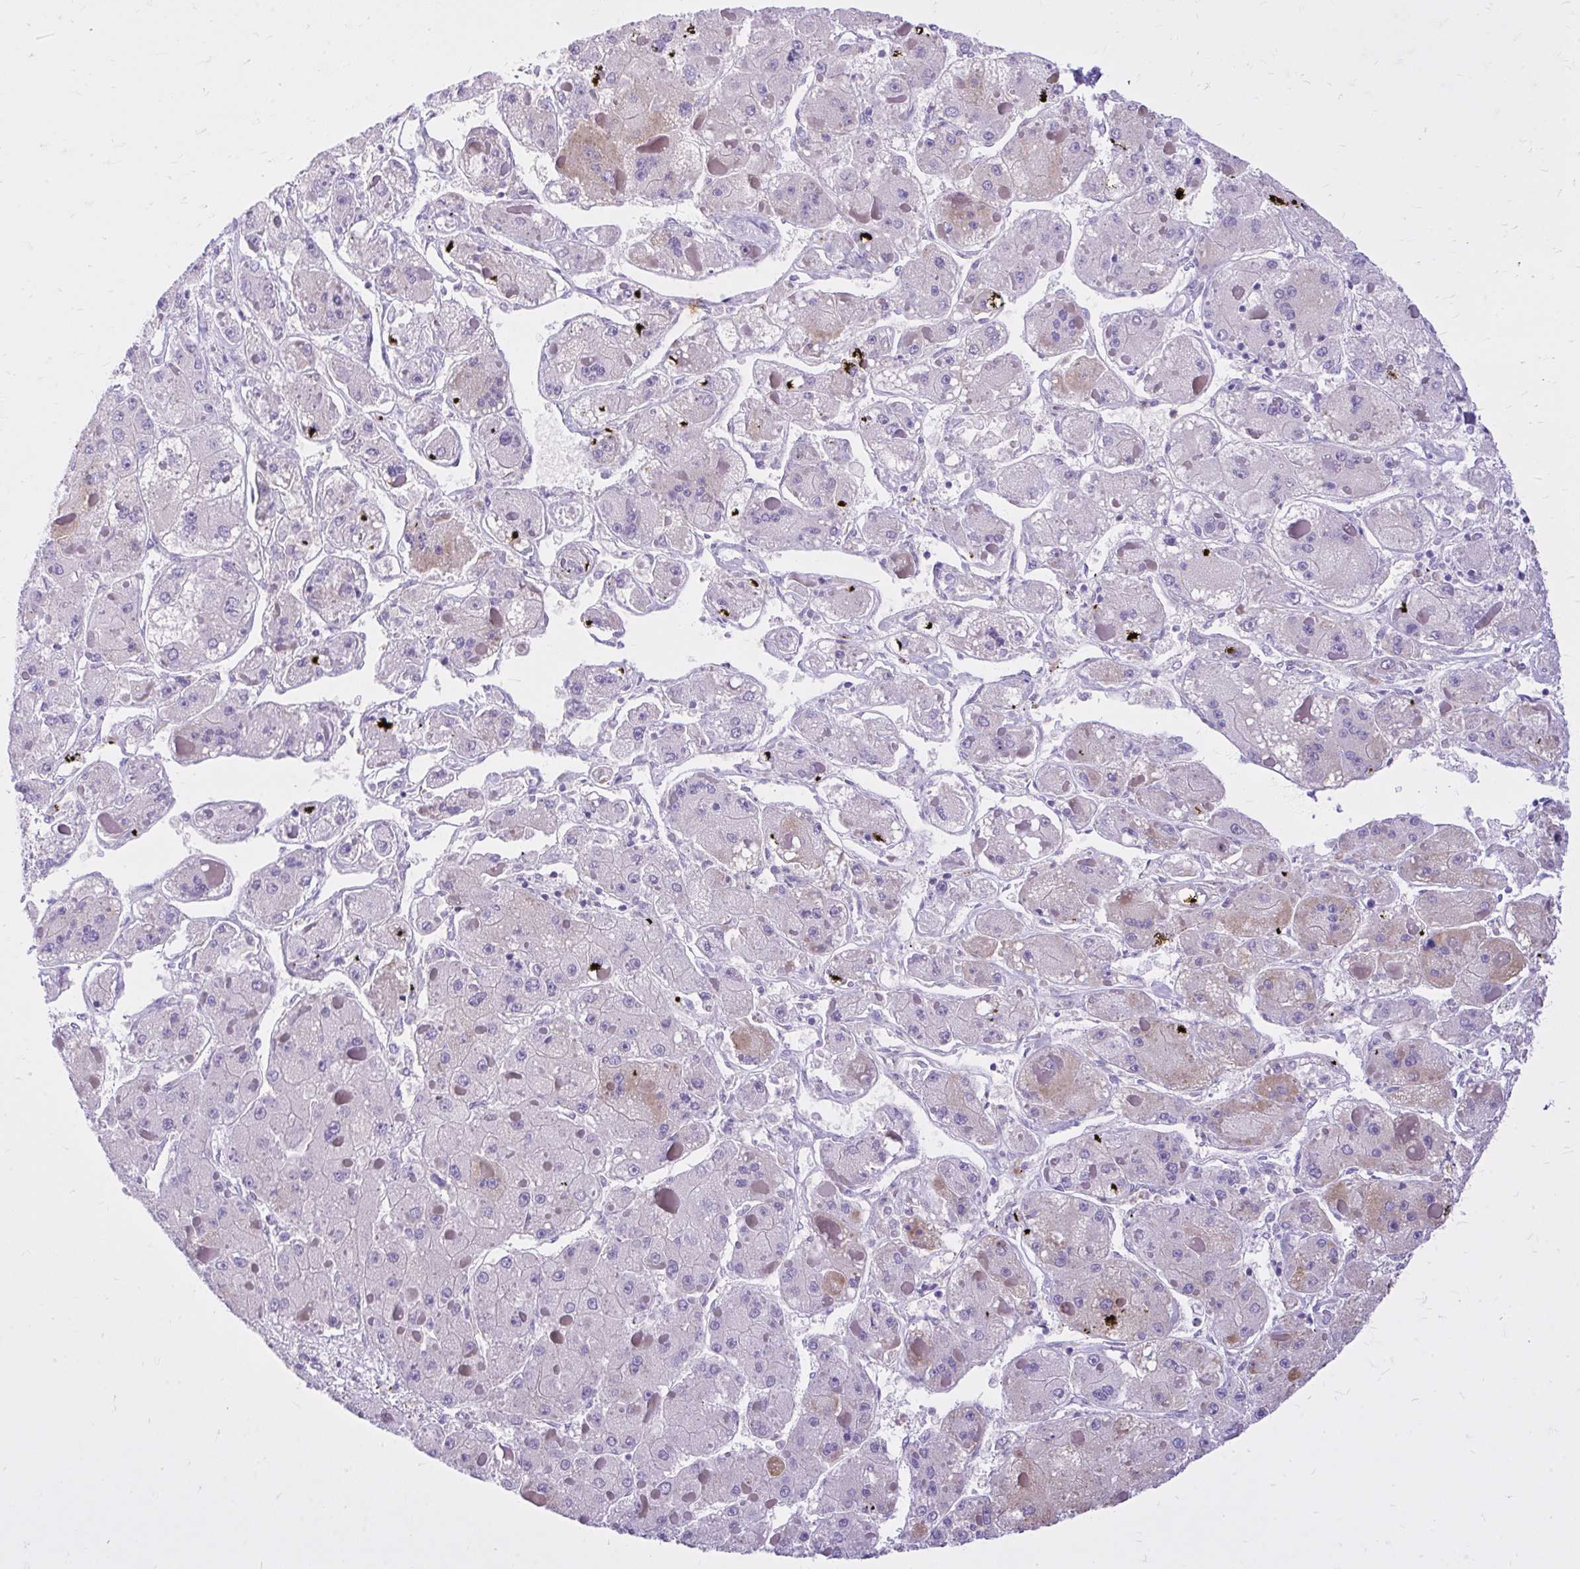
{"staining": {"intensity": "weak", "quantity": "<25%", "location": "cytoplasmic/membranous"}, "tissue": "liver cancer", "cell_type": "Tumor cells", "image_type": "cancer", "snomed": [{"axis": "morphology", "description": "Carcinoma, Hepatocellular, NOS"}, {"axis": "topography", "description": "Liver"}], "caption": "Tumor cells show no significant protein staining in liver cancer.", "gene": "ADAMTSL1", "patient": {"sex": "female", "age": 73}}